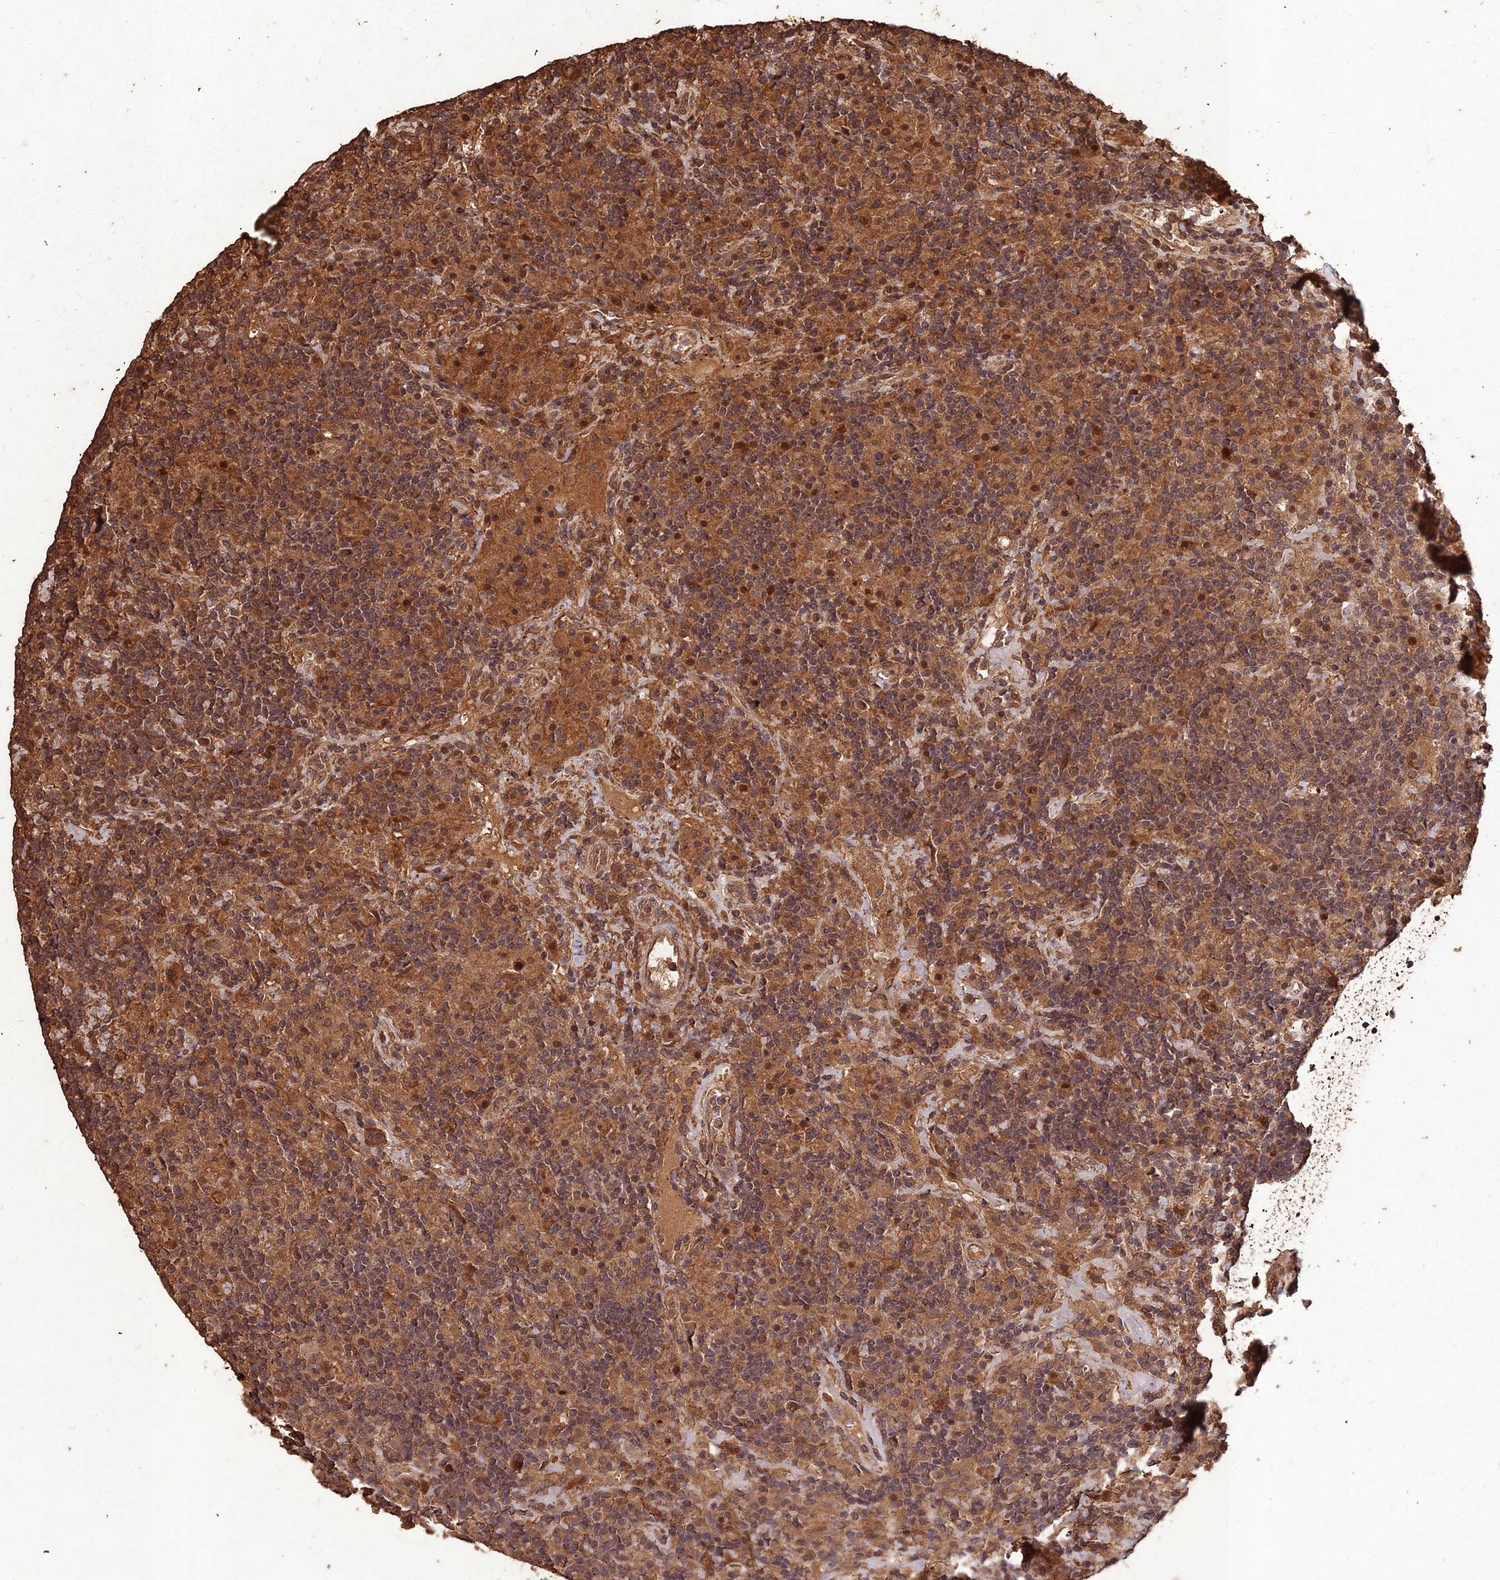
{"staining": {"intensity": "moderate", "quantity": ">75%", "location": "cytoplasmic/membranous,nuclear"}, "tissue": "lymphoma", "cell_type": "Tumor cells", "image_type": "cancer", "snomed": [{"axis": "morphology", "description": "Hodgkin's disease, NOS"}, {"axis": "topography", "description": "Lymph node"}], "caption": "An IHC photomicrograph of tumor tissue is shown. Protein staining in brown highlights moderate cytoplasmic/membranous and nuclear positivity in Hodgkin's disease within tumor cells. The protein is stained brown, and the nuclei are stained in blue (DAB (3,3'-diaminobenzidine) IHC with brightfield microscopy, high magnification).", "gene": "SYMPK", "patient": {"sex": "male", "age": 70}}